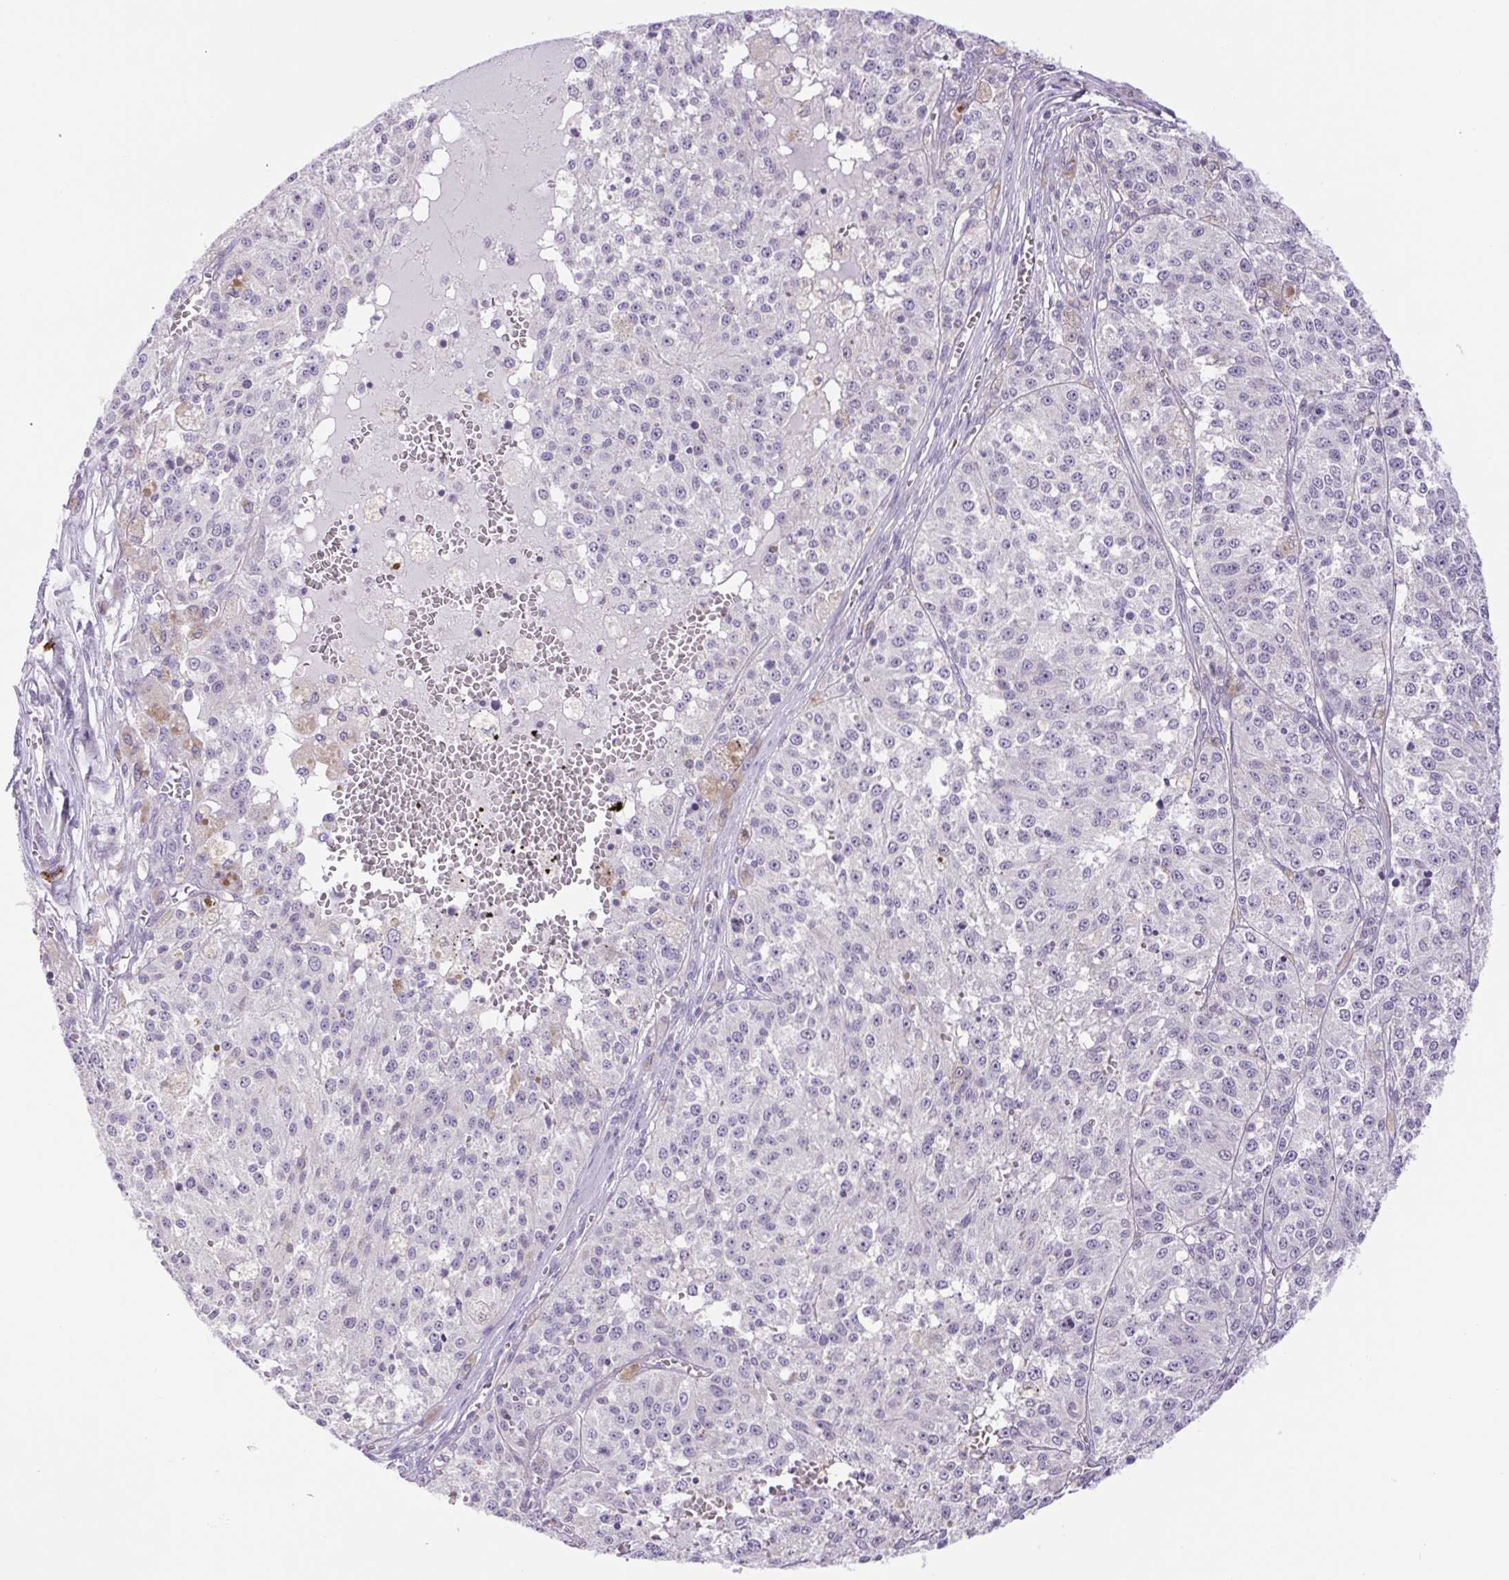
{"staining": {"intensity": "negative", "quantity": "none", "location": "none"}, "tissue": "melanoma", "cell_type": "Tumor cells", "image_type": "cancer", "snomed": [{"axis": "morphology", "description": "Malignant melanoma, Metastatic site"}, {"axis": "topography", "description": "Lymph node"}], "caption": "Image shows no protein expression in tumor cells of melanoma tissue. (DAB immunohistochemistry (IHC), high magnification).", "gene": "FAM177B", "patient": {"sex": "female", "age": 64}}